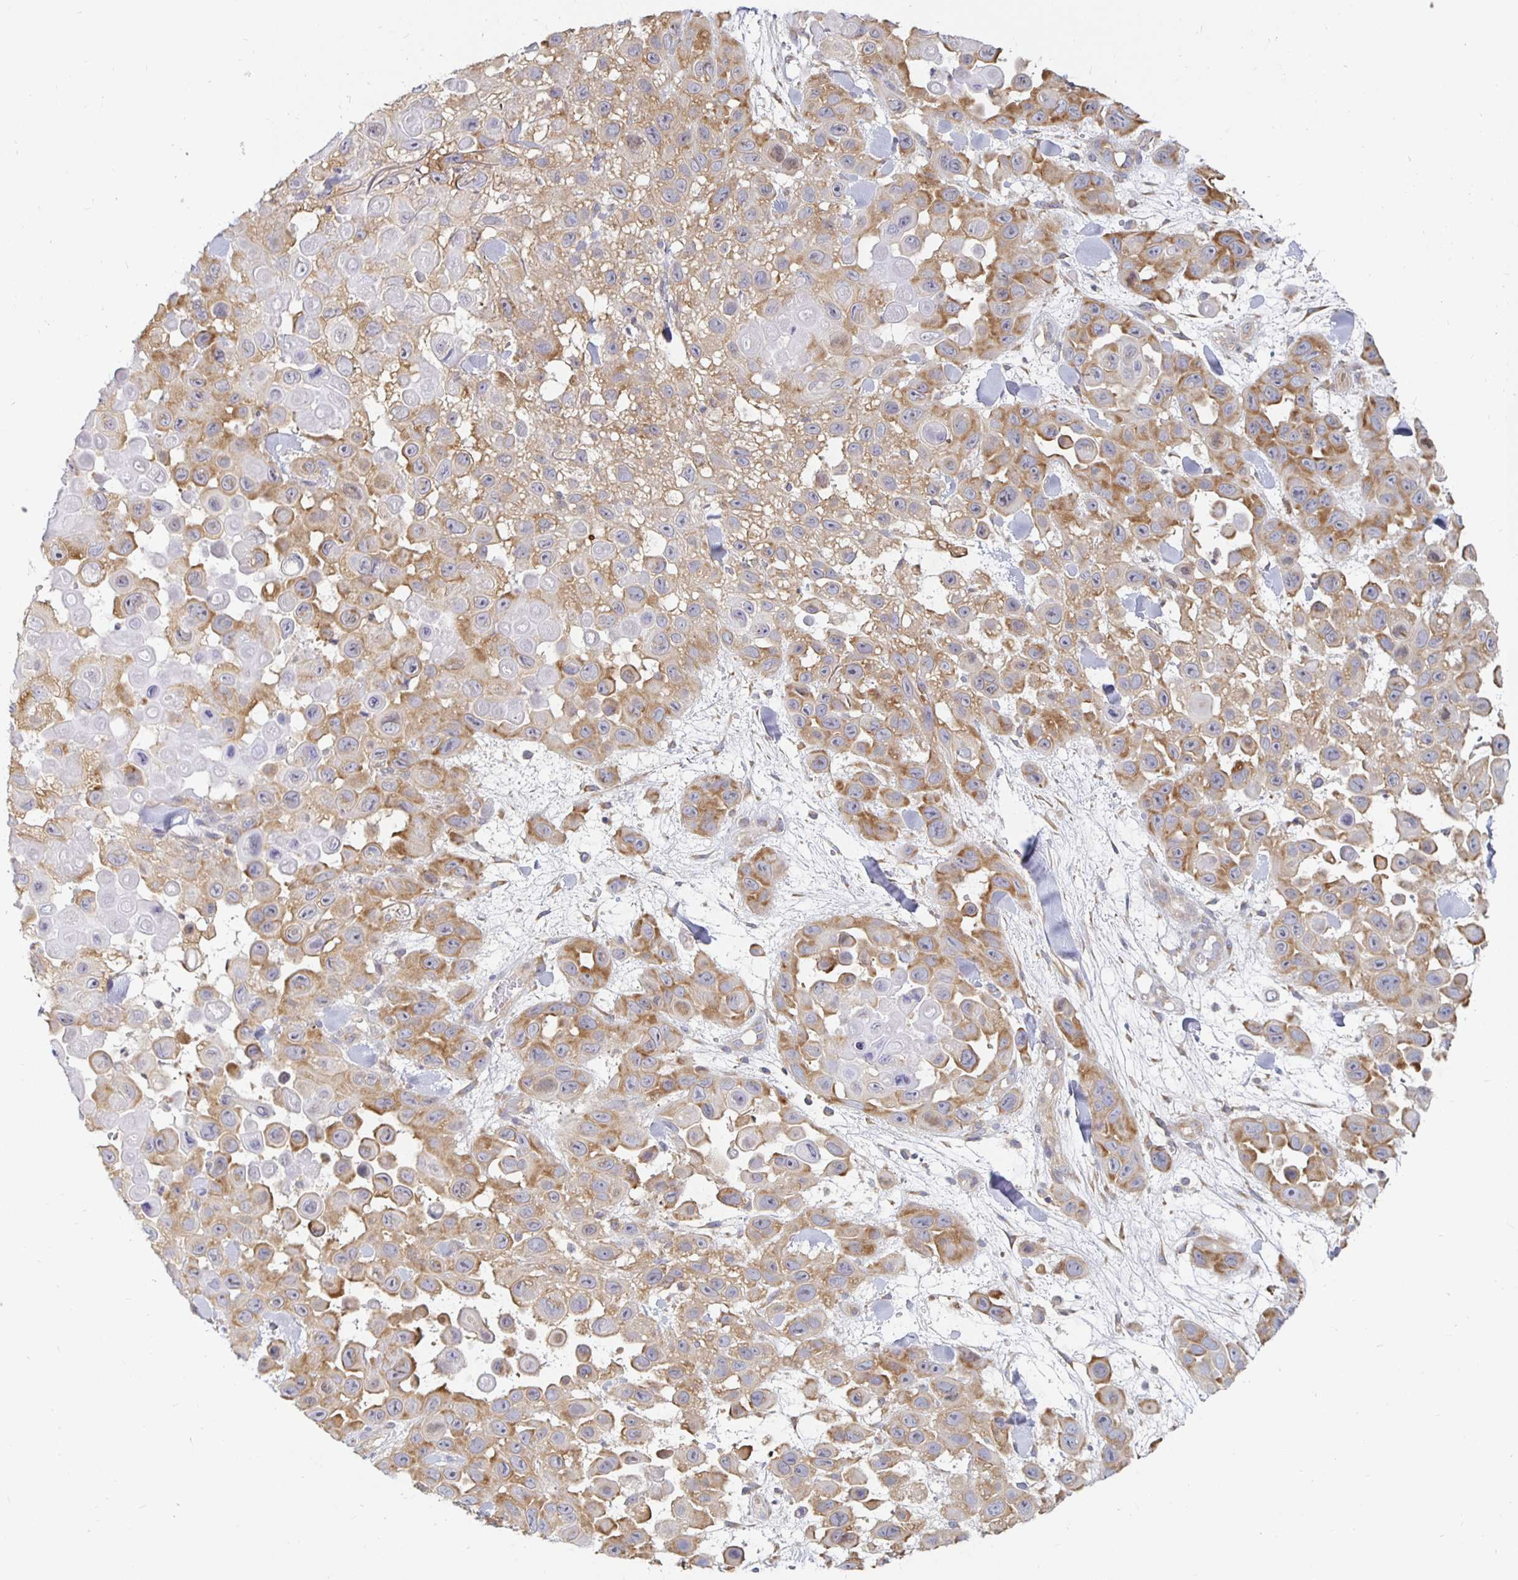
{"staining": {"intensity": "moderate", "quantity": ">75%", "location": "cytoplasmic/membranous"}, "tissue": "skin cancer", "cell_type": "Tumor cells", "image_type": "cancer", "snomed": [{"axis": "morphology", "description": "Squamous cell carcinoma, NOS"}, {"axis": "topography", "description": "Skin"}], "caption": "Squamous cell carcinoma (skin) stained with immunohistochemistry (IHC) displays moderate cytoplasmic/membranous staining in approximately >75% of tumor cells.", "gene": "PDAP1", "patient": {"sex": "male", "age": 81}}